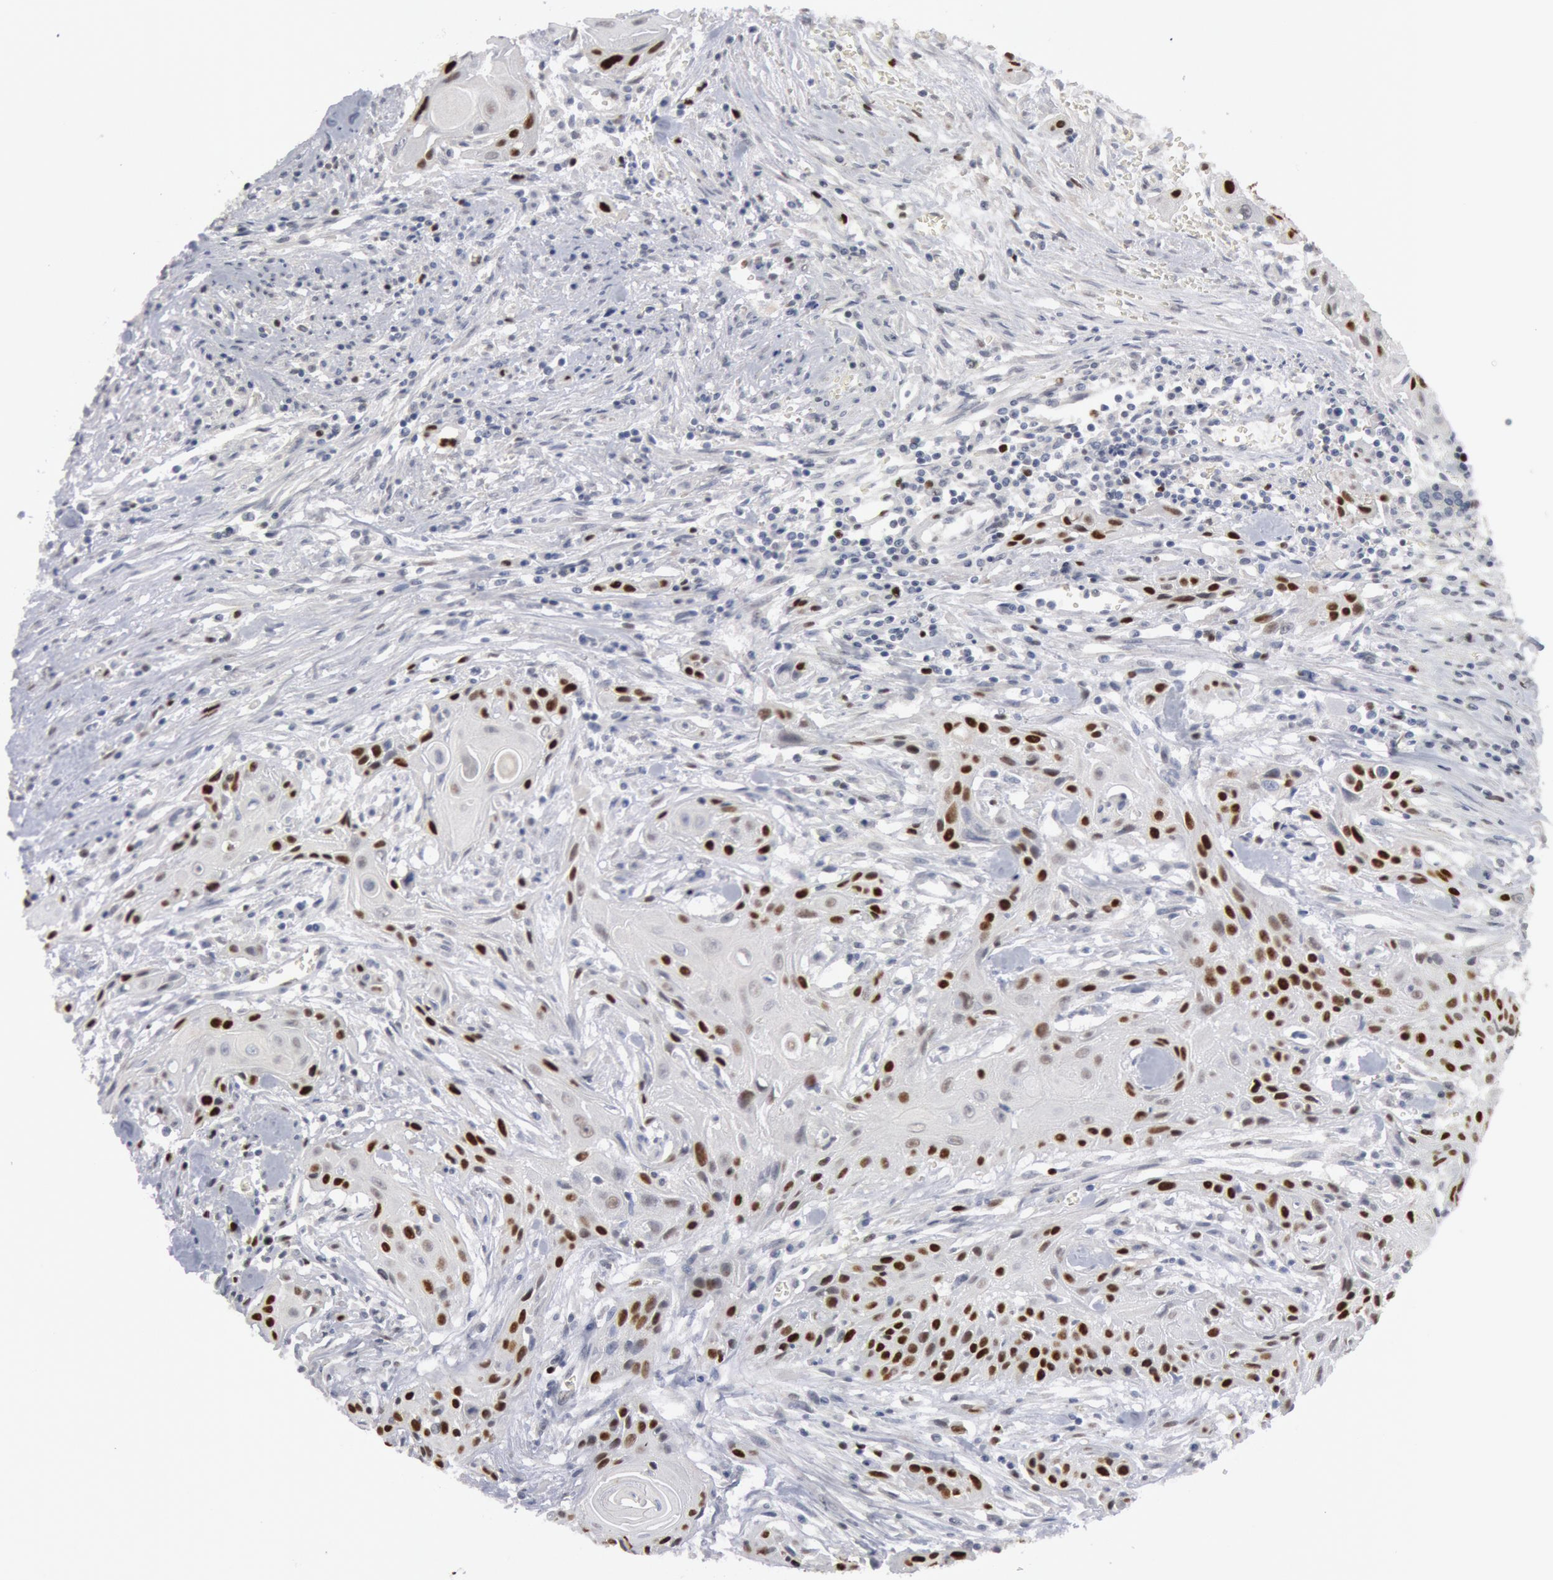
{"staining": {"intensity": "strong", "quantity": "25%-75%", "location": "nuclear"}, "tissue": "head and neck cancer", "cell_type": "Tumor cells", "image_type": "cancer", "snomed": [{"axis": "morphology", "description": "Squamous cell carcinoma, NOS"}, {"axis": "morphology", "description": "Squamous cell carcinoma, metastatic, NOS"}, {"axis": "topography", "description": "Lymph node"}, {"axis": "topography", "description": "Salivary gland"}, {"axis": "topography", "description": "Head-Neck"}], "caption": "Immunohistochemistry (DAB (3,3'-diaminobenzidine)) staining of head and neck cancer exhibits strong nuclear protein expression in about 25%-75% of tumor cells.", "gene": "WDHD1", "patient": {"sex": "female", "age": 74}}